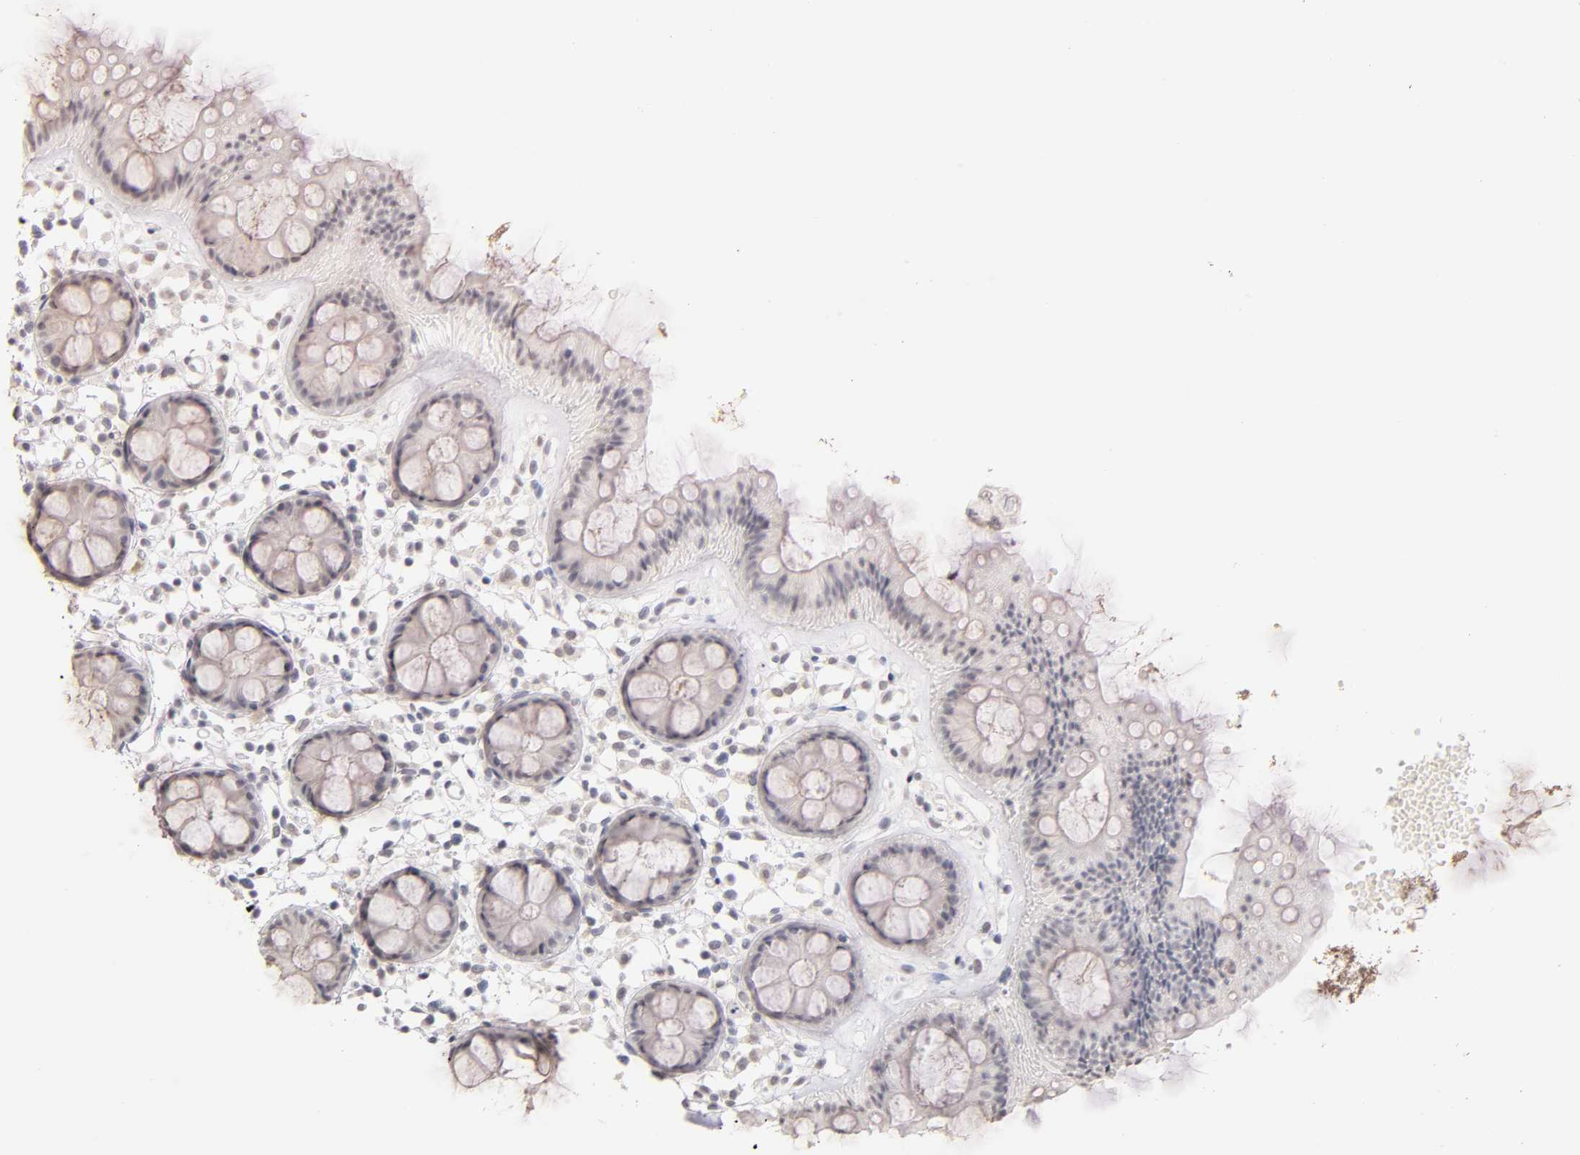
{"staining": {"intensity": "negative", "quantity": "none", "location": "none"}, "tissue": "rectum", "cell_type": "Glandular cells", "image_type": "normal", "snomed": [{"axis": "morphology", "description": "Normal tissue, NOS"}, {"axis": "topography", "description": "Rectum"}], "caption": "This is an immunohistochemistry micrograph of unremarkable human rectum. There is no staining in glandular cells.", "gene": "CRABP2", "patient": {"sex": "female", "age": 66}}